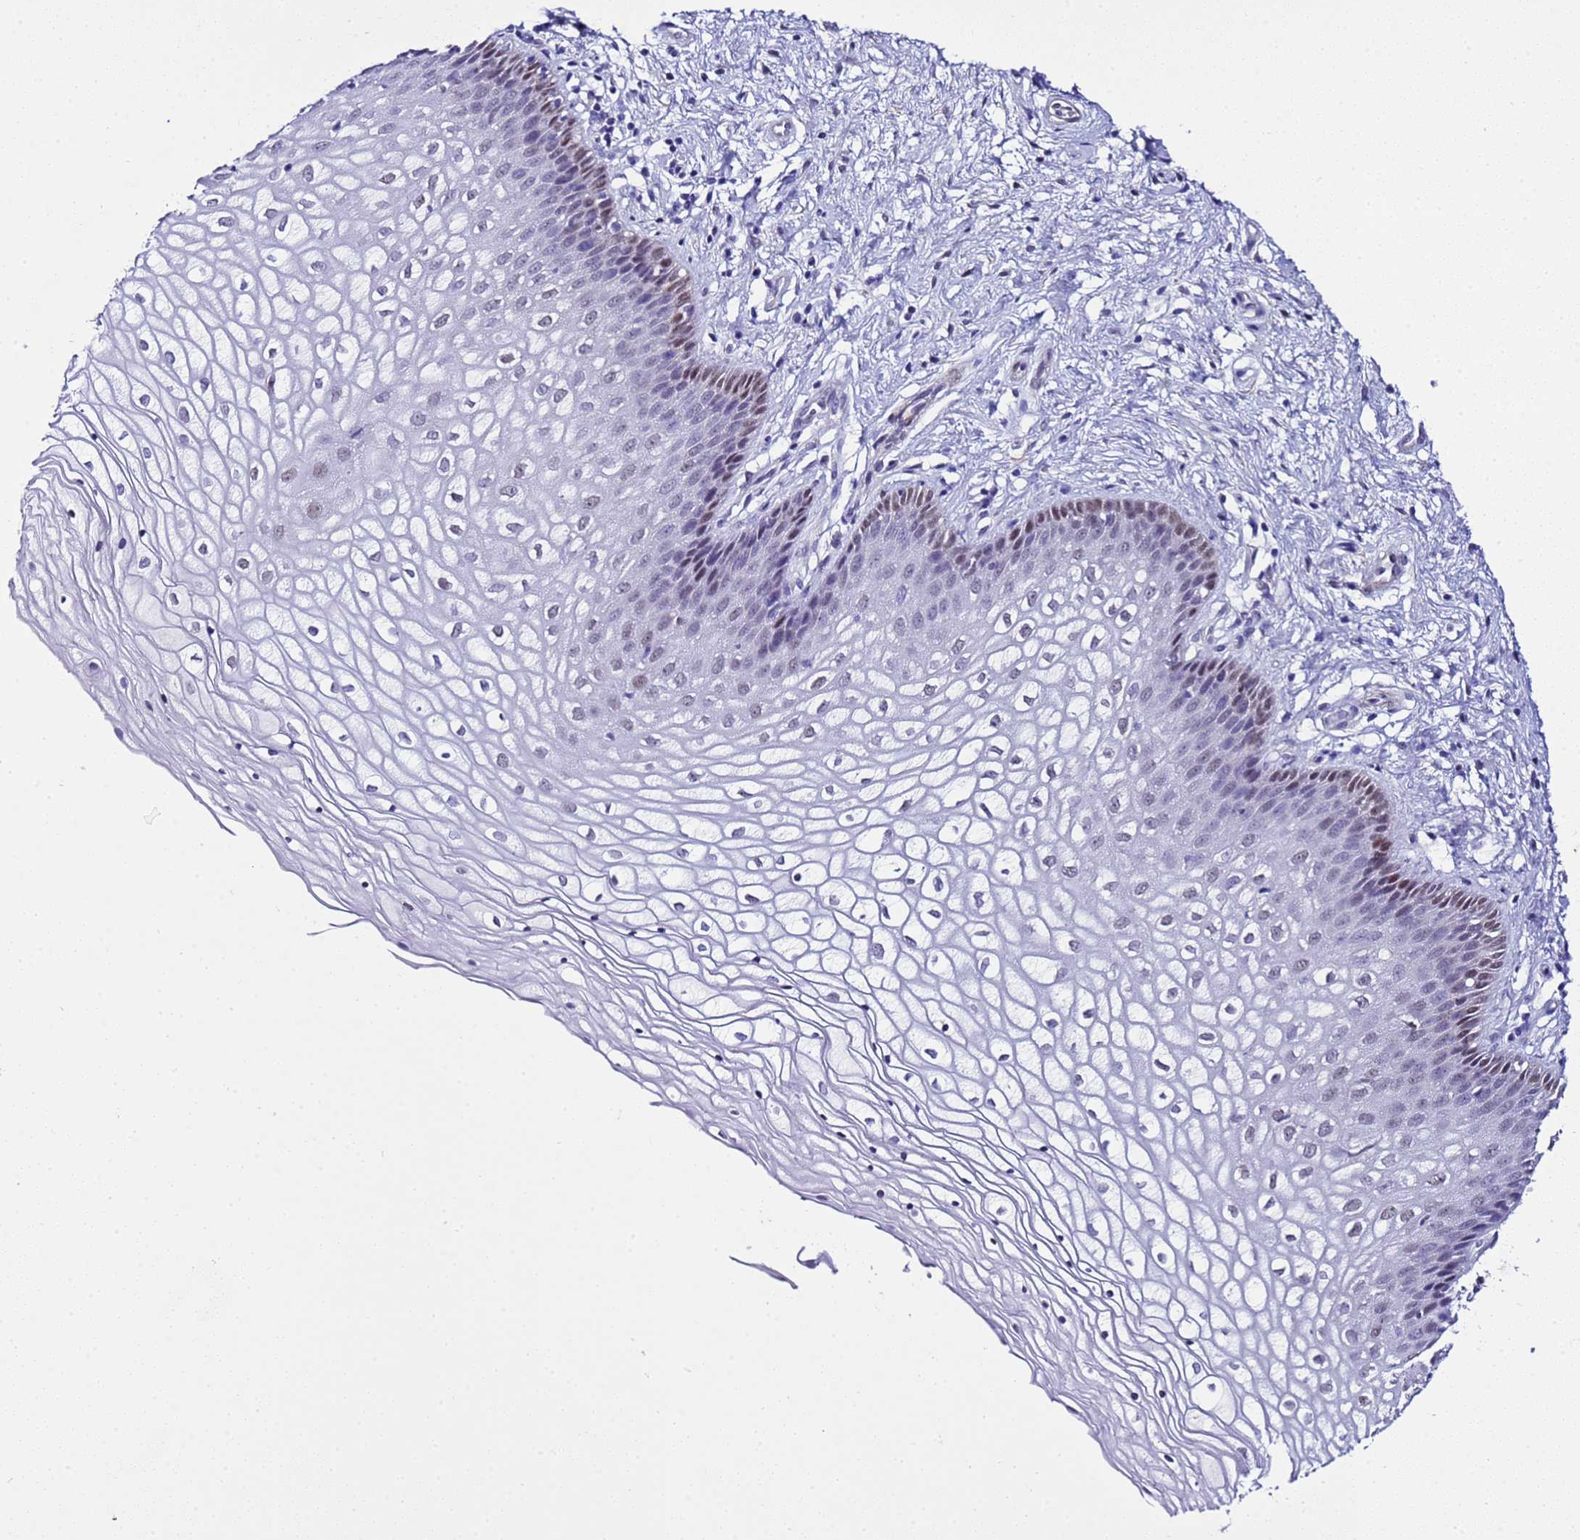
{"staining": {"intensity": "moderate", "quantity": "<25%", "location": "nuclear"}, "tissue": "vagina", "cell_type": "Squamous epithelial cells", "image_type": "normal", "snomed": [{"axis": "morphology", "description": "Normal tissue, NOS"}, {"axis": "topography", "description": "Vagina"}], "caption": "High-magnification brightfield microscopy of normal vagina stained with DAB (3,3'-diaminobenzidine) (brown) and counterstained with hematoxylin (blue). squamous epithelial cells exhibit moderate nuclear expression is seen in about<25% of cells. The protein of interest is stained brown, and the nuclei are stained in blue (DAB (3,3'-diaminobenzidine) IHC with brightfield microscopy, high magnification).", "gene": "BCL7A", "patient": {"sex": "female", "age": 34}}